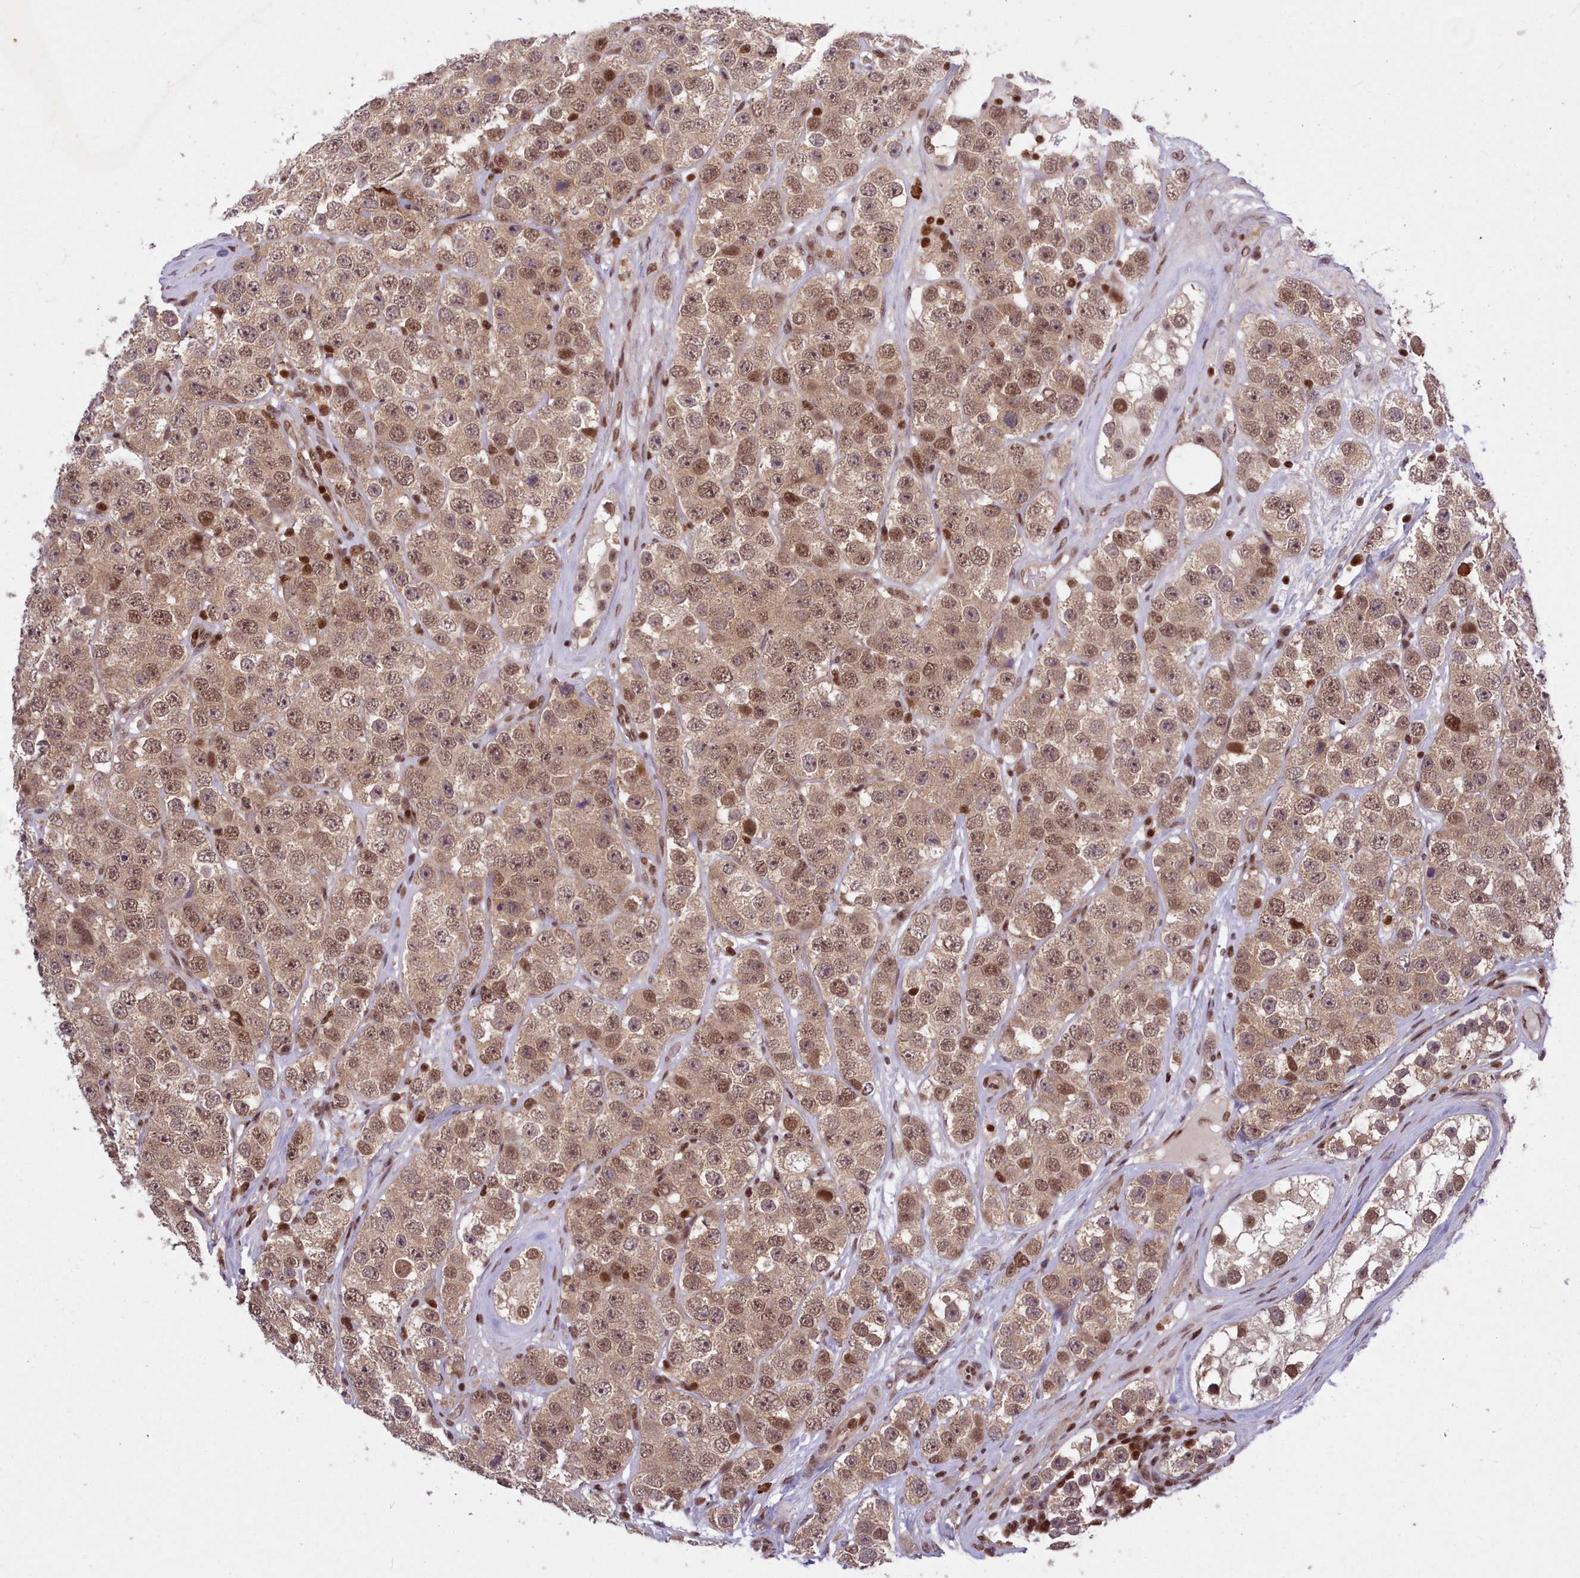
{"staining": {"intensity": "moderate", "quantity": ">75%", "location": "nuclear"}, "tissue": "testis cancer", "cell_type": "Tumor cells", "image_type": "cancer", "snomed": [{"axis": "morphology", "description": "Seminoma, NOS"}, {"axis": "topography", "description": "Testis"}], "caption": "Protein analysis of testis cancer tissue demonstrates moderate nuclear staining in approximately >75% of tumor cells.", "gene": "GMEB1", "patient": {"sex": "male", "age": 28}}